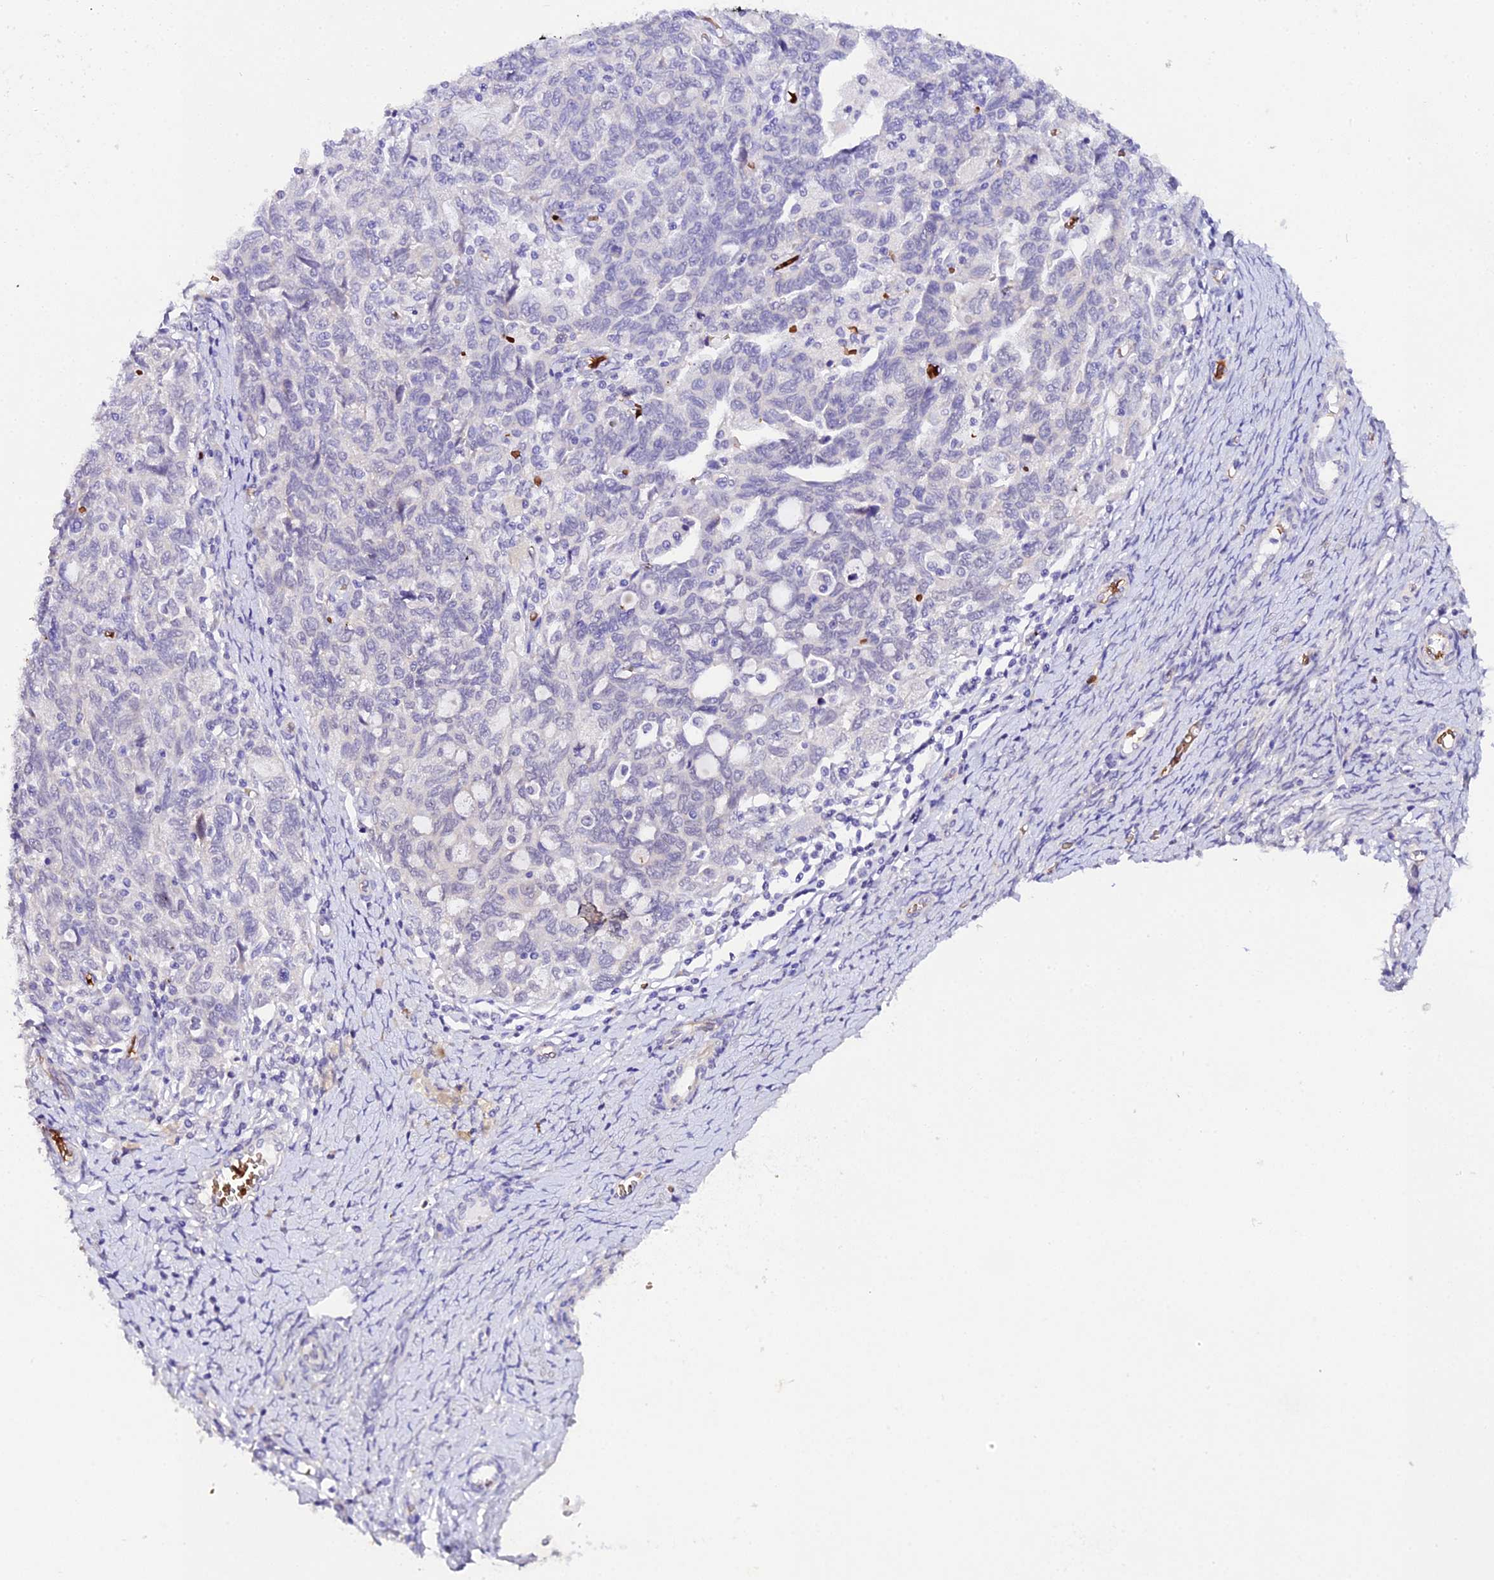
{"staining": {"intensity": "negative", "quantity": "none", "location": "none"}, "tissue": "ovarian cancer", "cell_type": "Tumor cells", "image_type": "cancer", "snomed": [{"axis": "morphology", "description": "Carcinoma, NOS"}, {"axis": "morphology", "description": "Cystadenocarcinoma, serous, NOS"}, {"axis": "topography", "description": "Ovary"}], "caption": "This is an immunohistochemistry photomicrograph of human ovarian cancer (carcinoma). There is no positivity in tumor cells.", "gene": "CFAP45", "patient": {"sex": "female", "age": 69}}